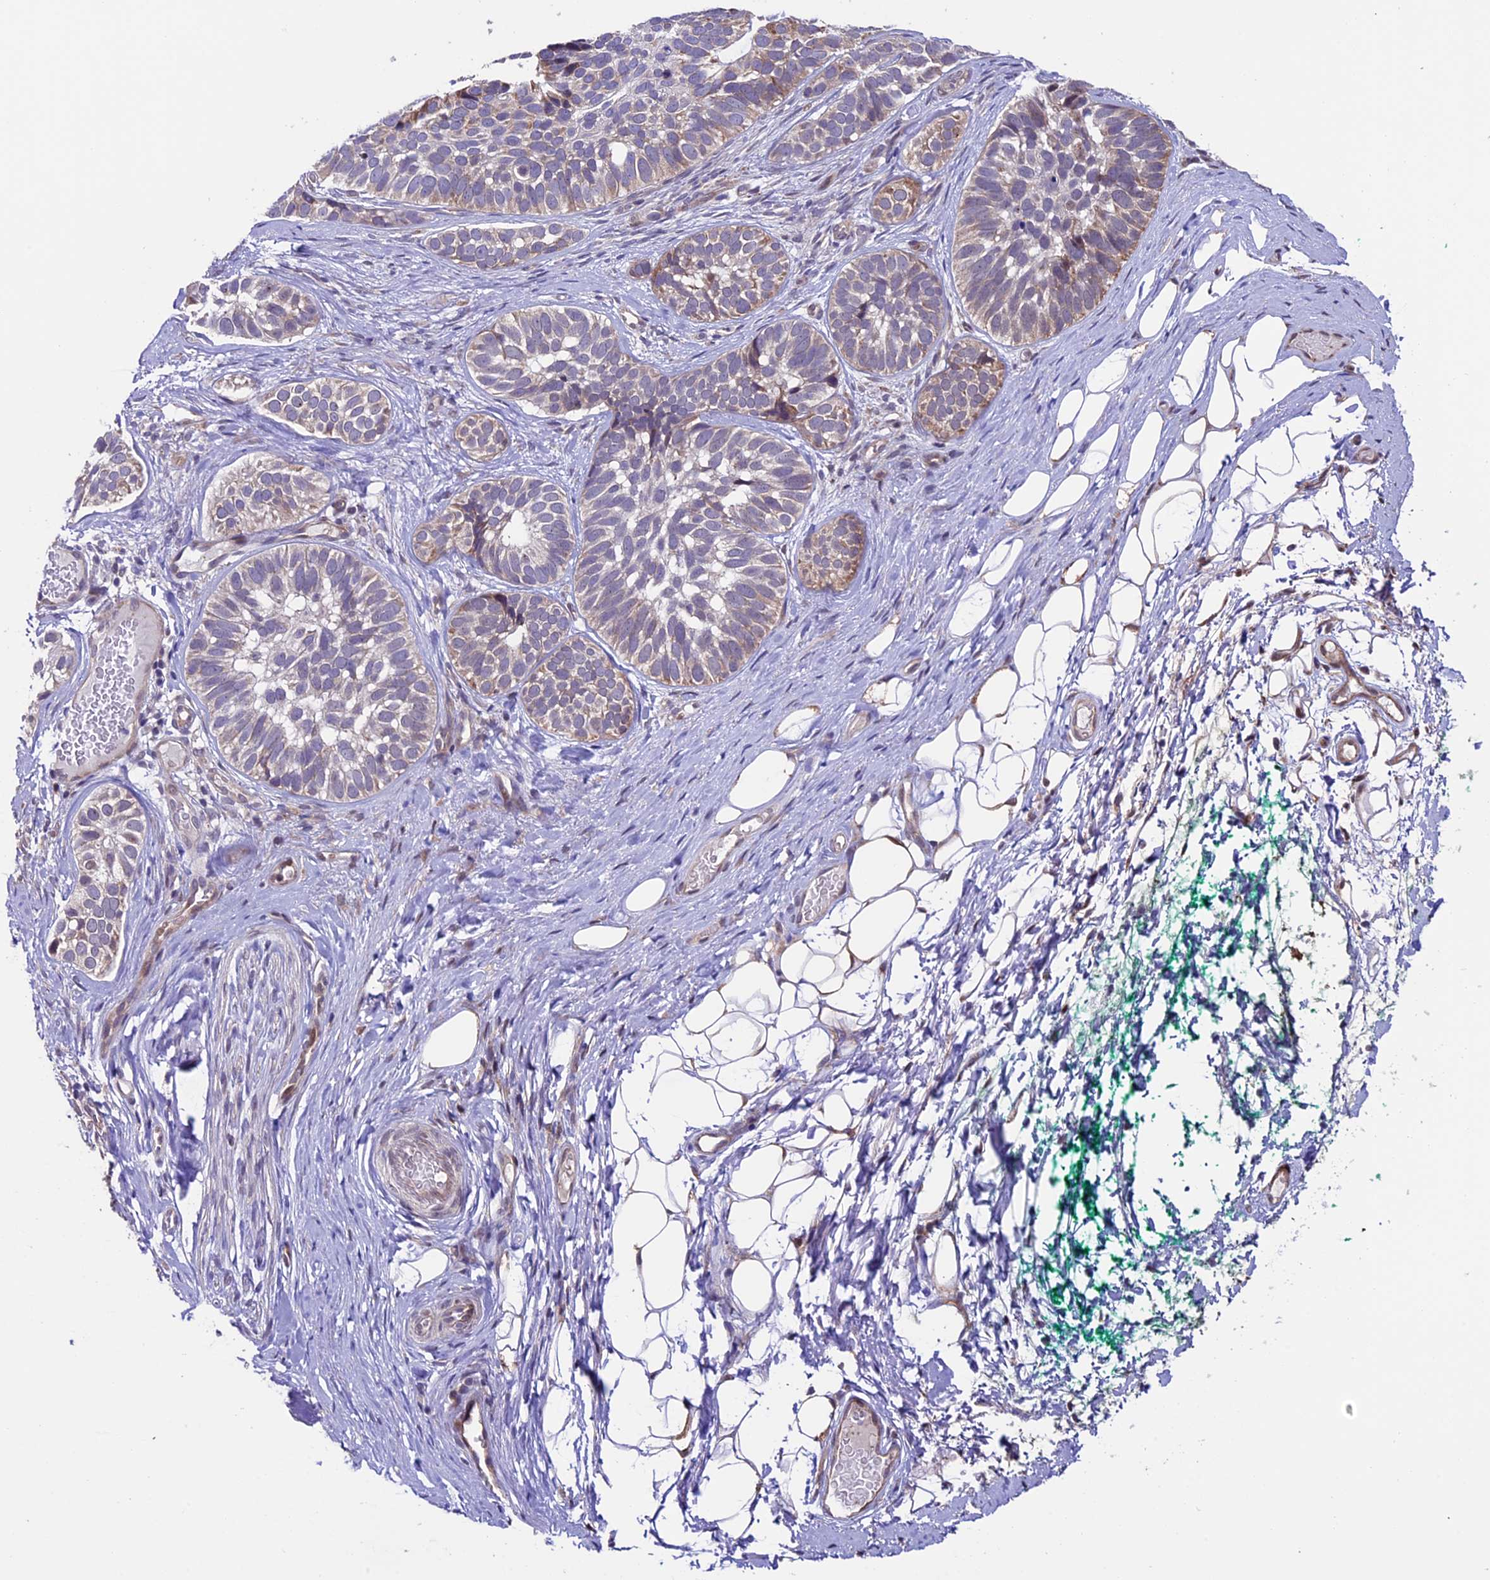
{"staining": {"intensity": "weak", "quantity": "25%-75%", "location": "cytoplasmic/membranous"}, "tissue": "skin cancer", "cell_type": "Tumor cells", "image_type": "cancer", "snomed": [{"axis": "morphology", "description": "Basal cell carcinoma"}, {"axis": "topography", "description": "Skin"}], "caption": "Immunohistochemistry (IHC) (DAB (3,3'-diaminobenzidine)) staining of human basal cell carcinoma (skin) demonstrates weak cytoplasmic/membranous protein expression in approximately 25%-75% of tumor cells.", "gene": "TMEM171", "patient": {"sex": "male", "age": 62}}